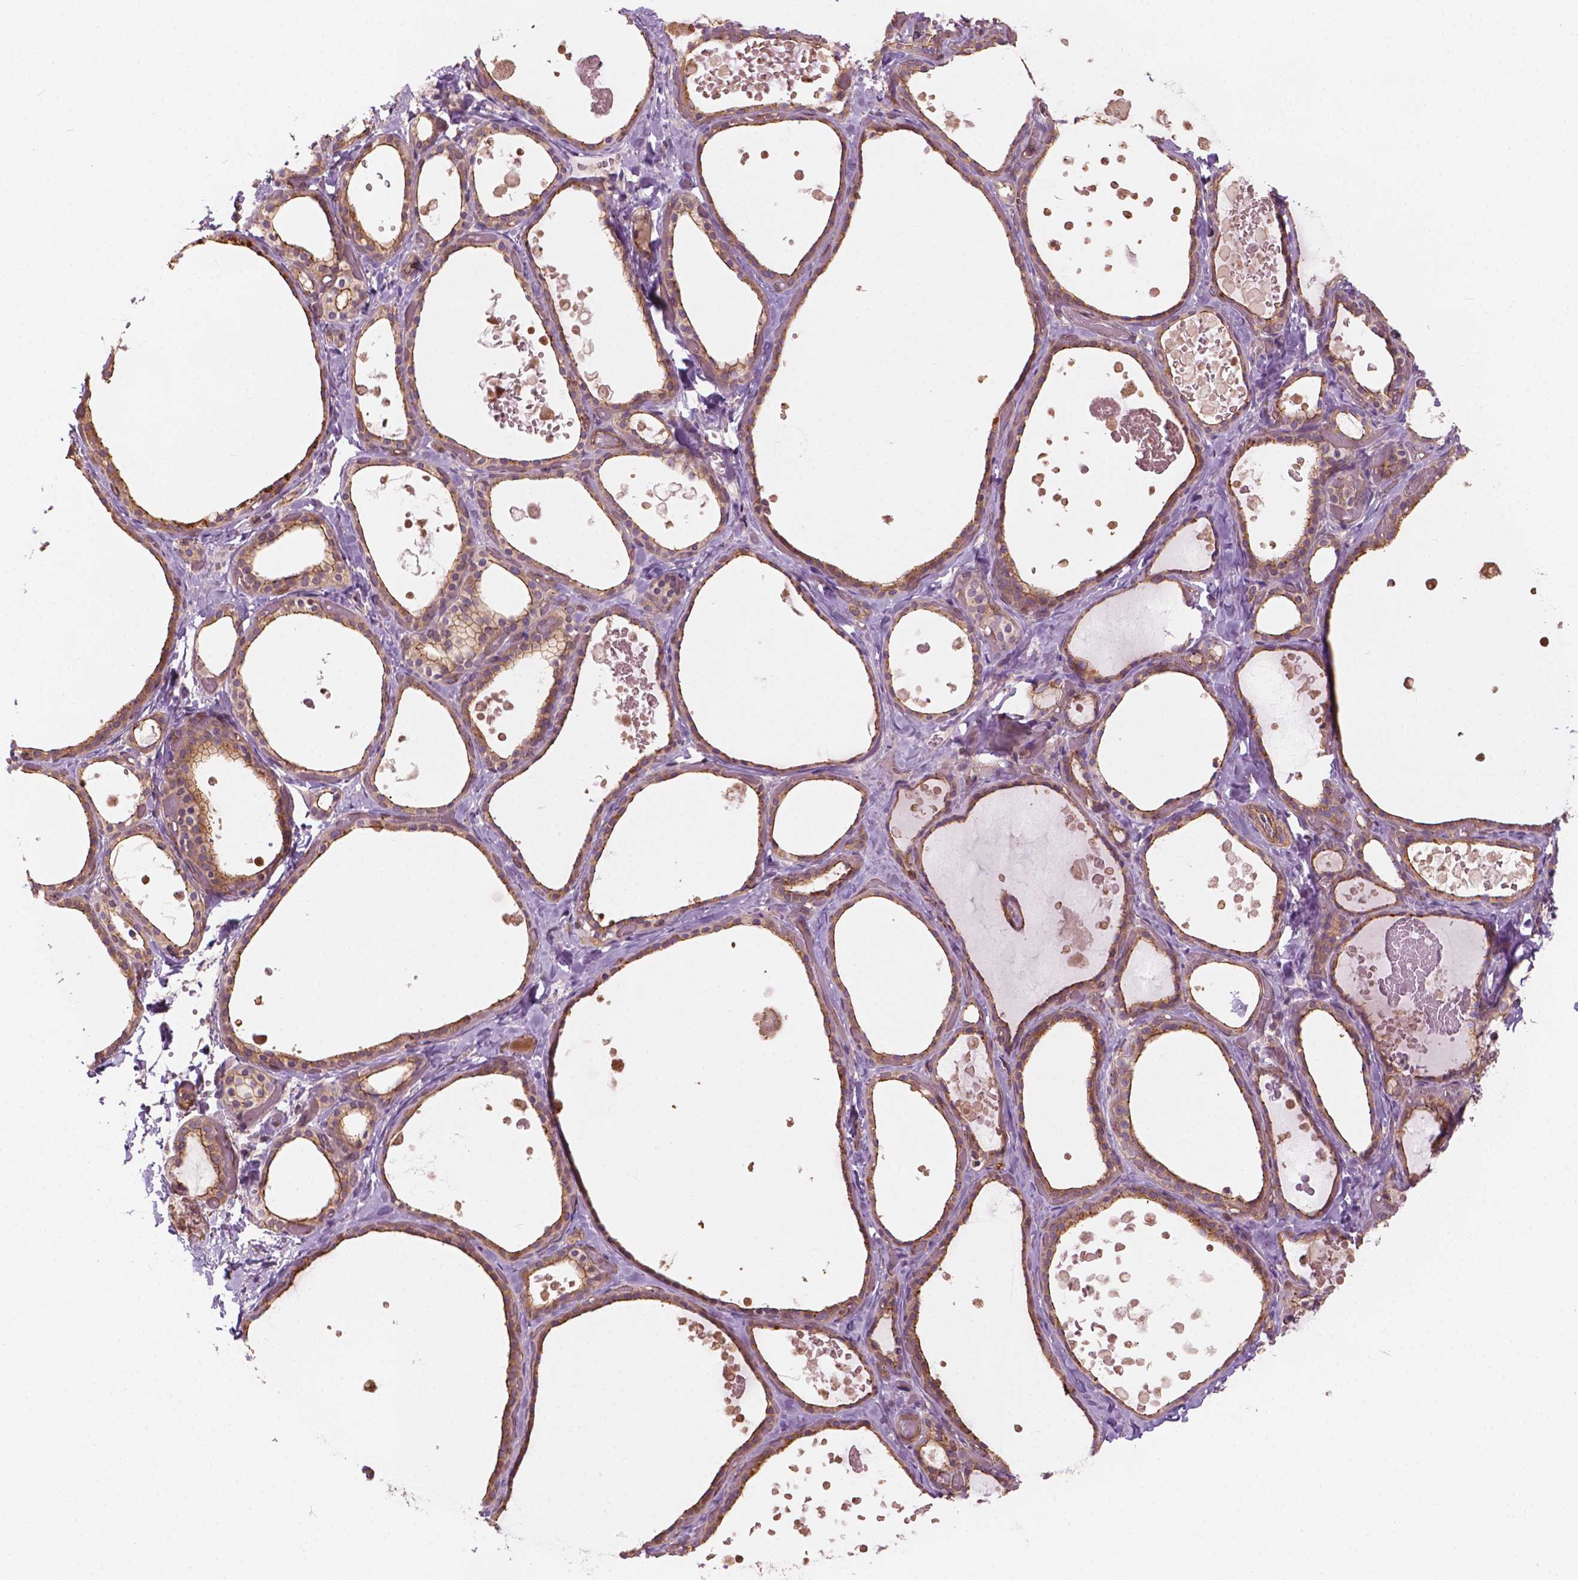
{"staining": {"intensity": "moderate", "quantity": ">75%", "location": "cytoplasmic/membranous"}, "tissue": "thyroid gland", "cell_type": "Glandular cells", "image_type": "normal", "snomed": [{"axis": "morphology", "description": "Normal tissue, NOS"}, {"axis": "topography", "description": "Thyroid gland"}], "caption": "Protein staining reveals moderate cytoplasmic/membranous staining in about >75% of glandular cells in benign thyroid gland. (IHC, brightfield microscopy, high magnification).", "gene": "SURF4", "patient": {"sex": "female", "age": 56}}